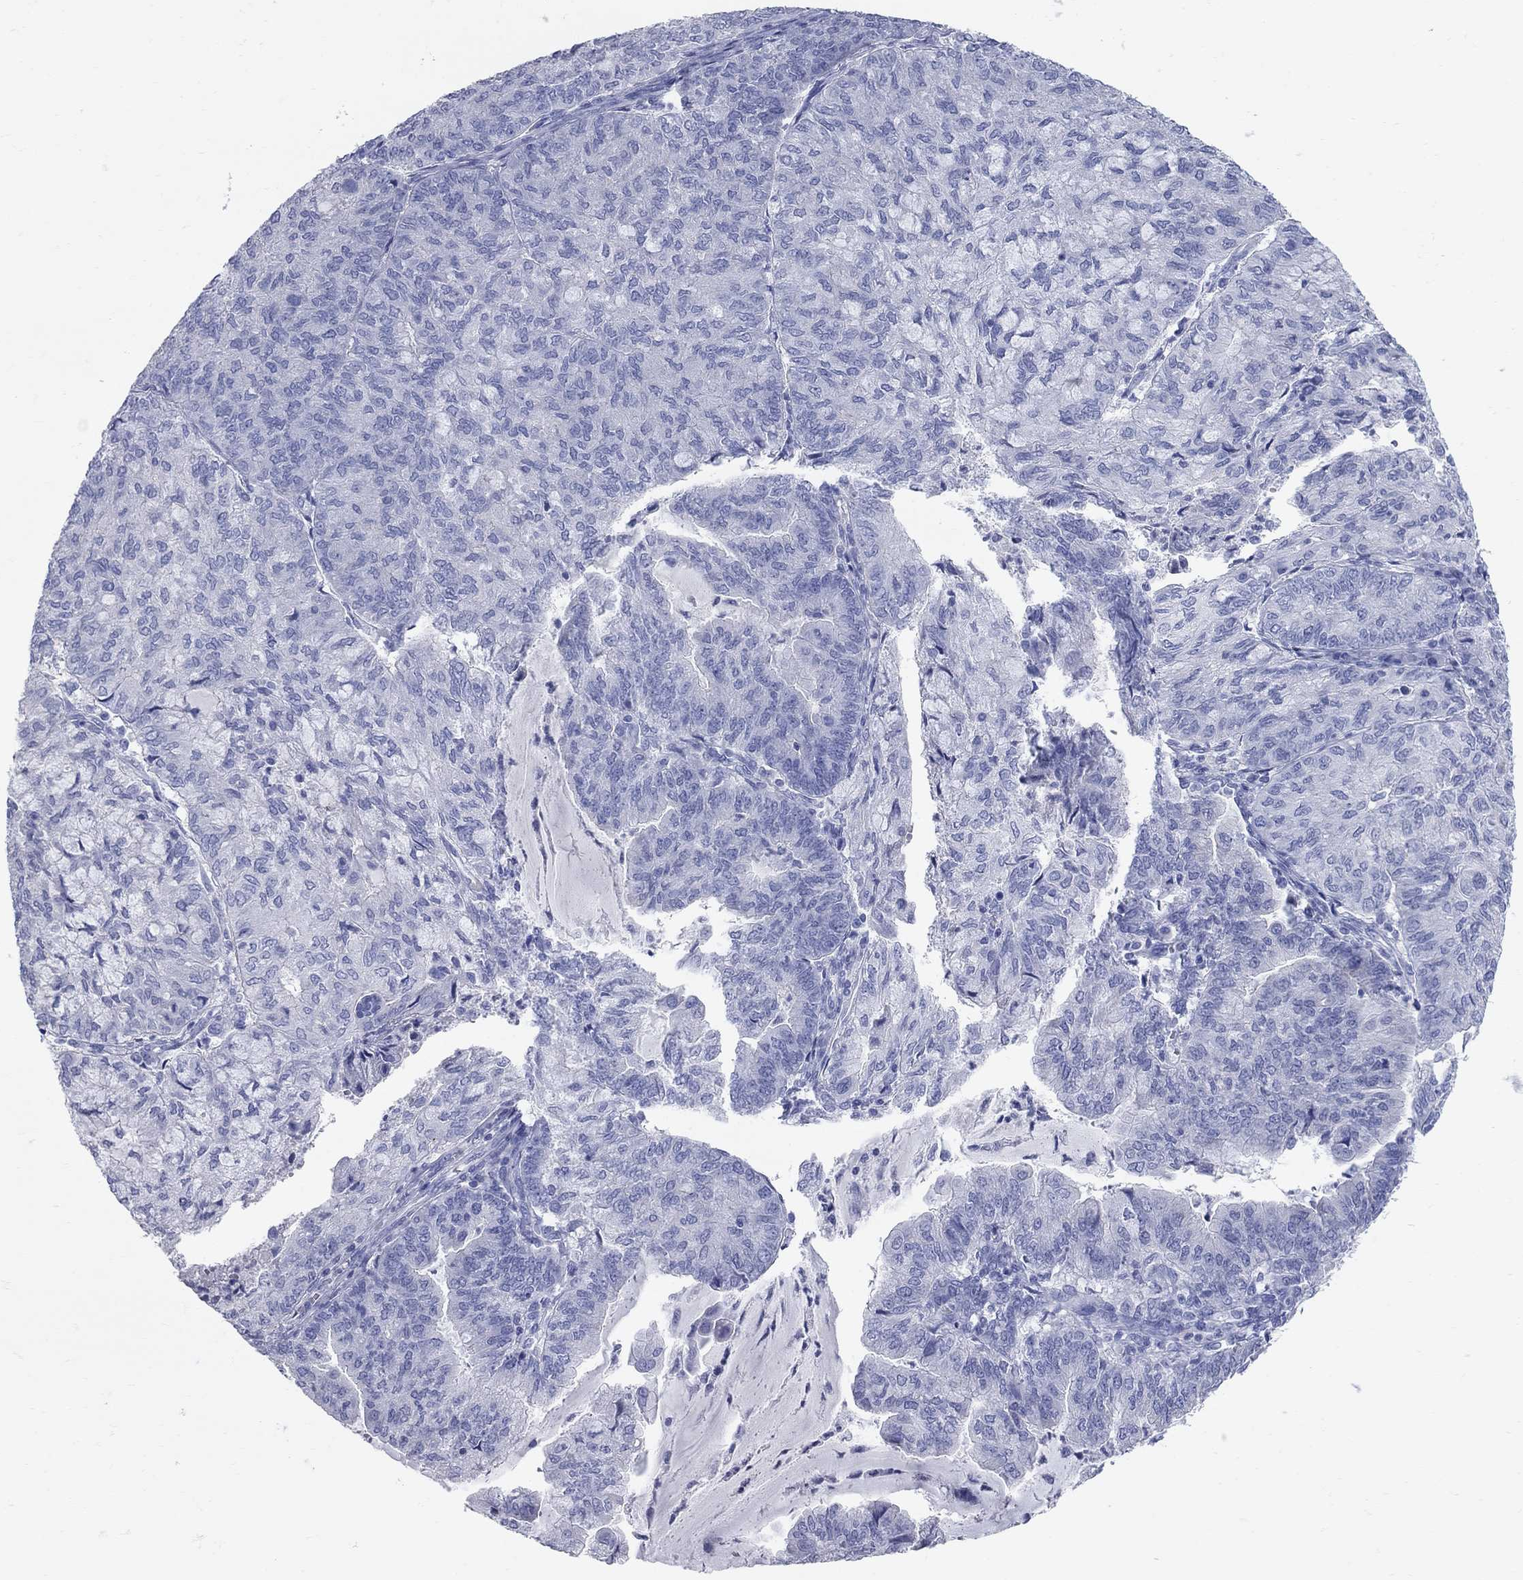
{"staining": {"intensity": "negative", "quantity": "none", "location": "none"}, "tissue": "endometrial cancer", "cell_type": "Tumor cells", "image_type": "cancer", "snomed": [{"axis": "morphology", "description": "Adenocarcinoma, NOS"}, {"axis": "topography", "description": "Endometrium"}], "caption": "High magnification brightfield microscopy of endometrial cancer stained with DAB (brown) and counterstained with hematoxylin (blue): tumor cells show no significant positivity. The staining was performed using DAB to visualize the protein expression in brown, while the nuclei were stained in blue with hematoxylin (Magnification: 20x).", "gene": "AOX1", "patient": {"sex": "female", "age": 82}}